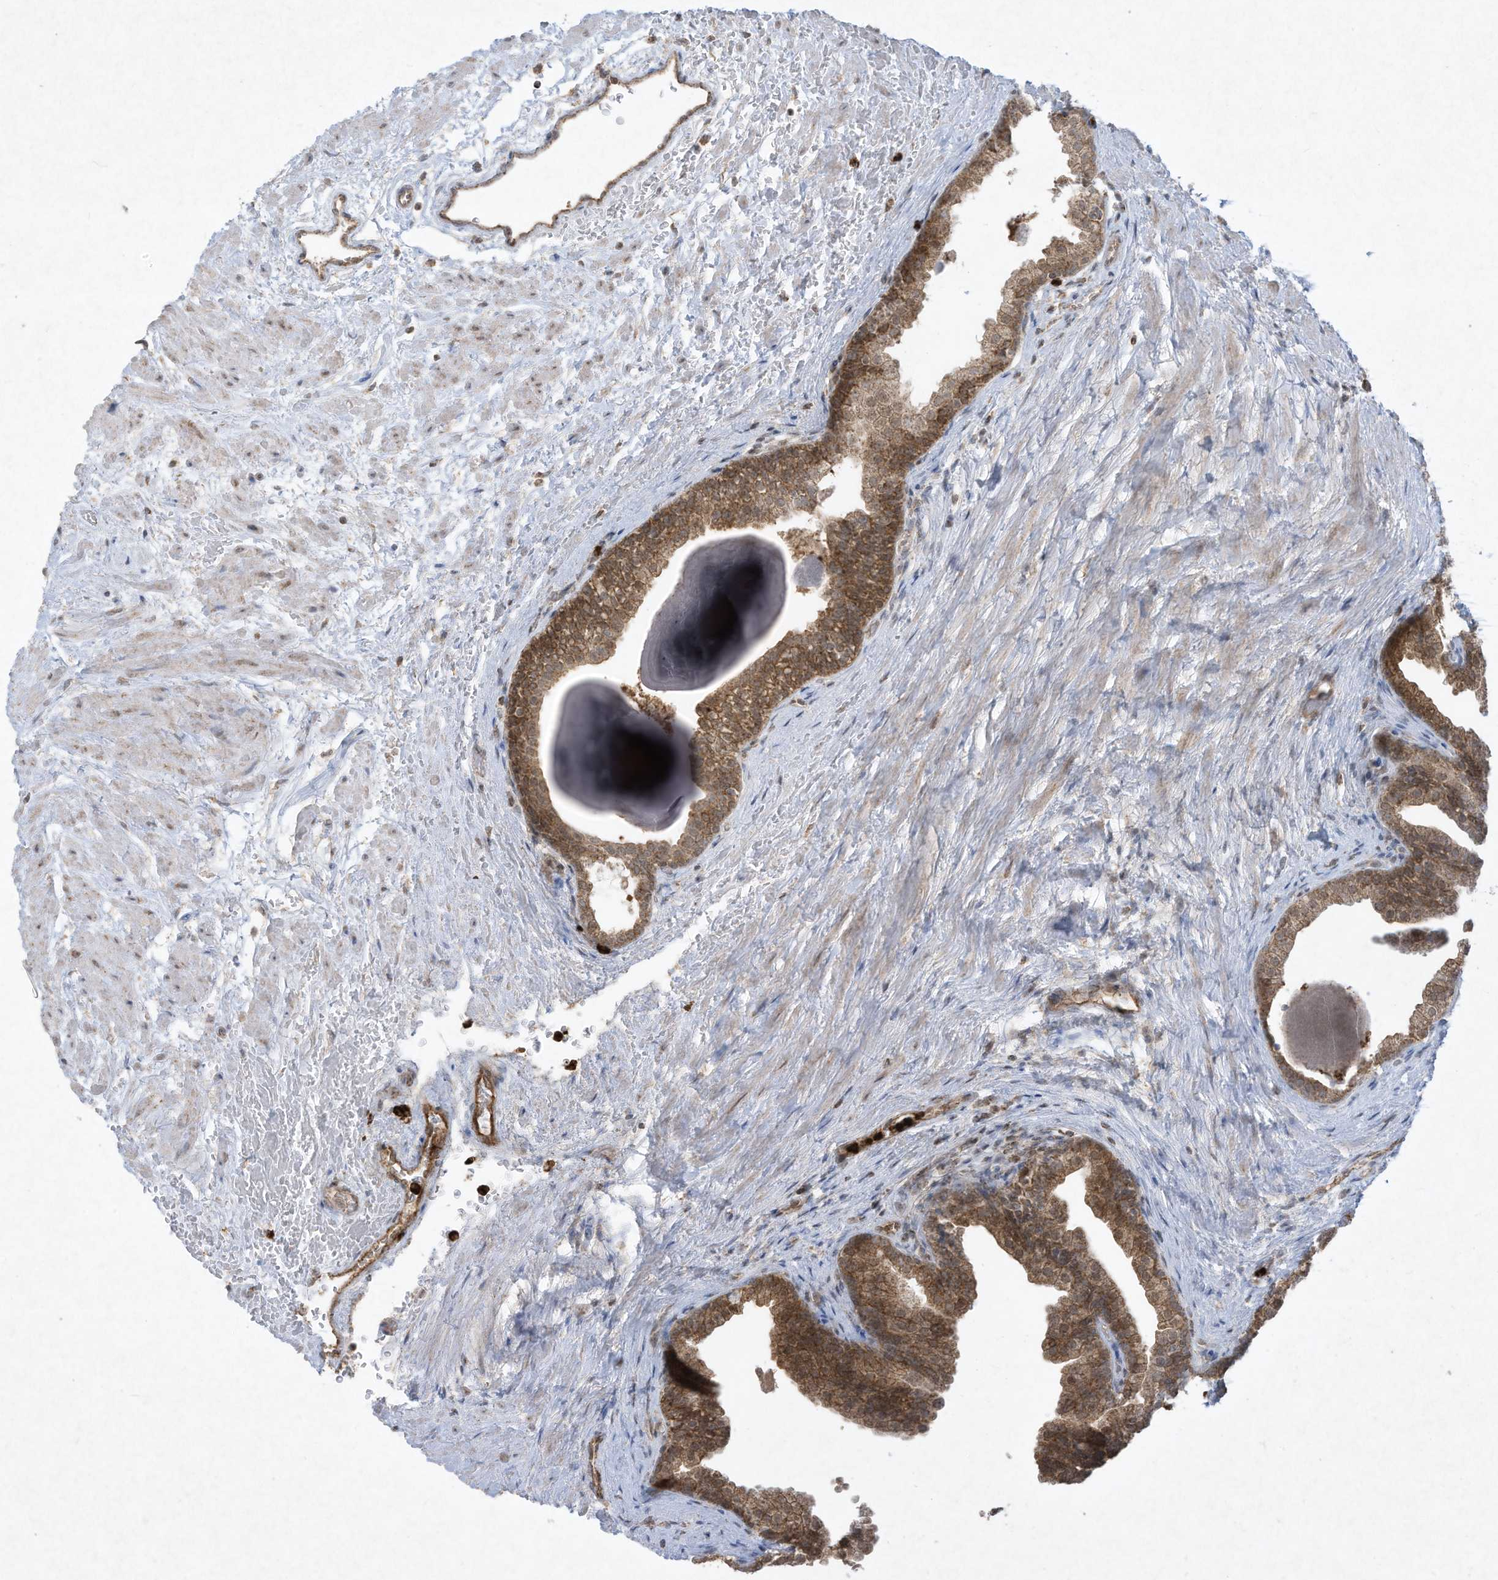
{"staining": {"intensity": "moderate", "quantity": ">75%", "location": "cytoplasmic/membranous"}, "tissue": "prostate", "cell_type": "Glandular cells", "image_type": "normal", "snomed": [{"axis": "morphology", "description": "Normal tissue, NOS"}, {"axis": "topography", "description": "Prostate"}], "caption": "High-power microscopy captured an immunohistochemistry (IHC) histopathology image of normal prostate, revealing moderate cytoplasmic/membranous expression in approximately >75% of glandular cells.", "gene": "CHRNA4", "patient": {"sex": "male", "age": 48}}